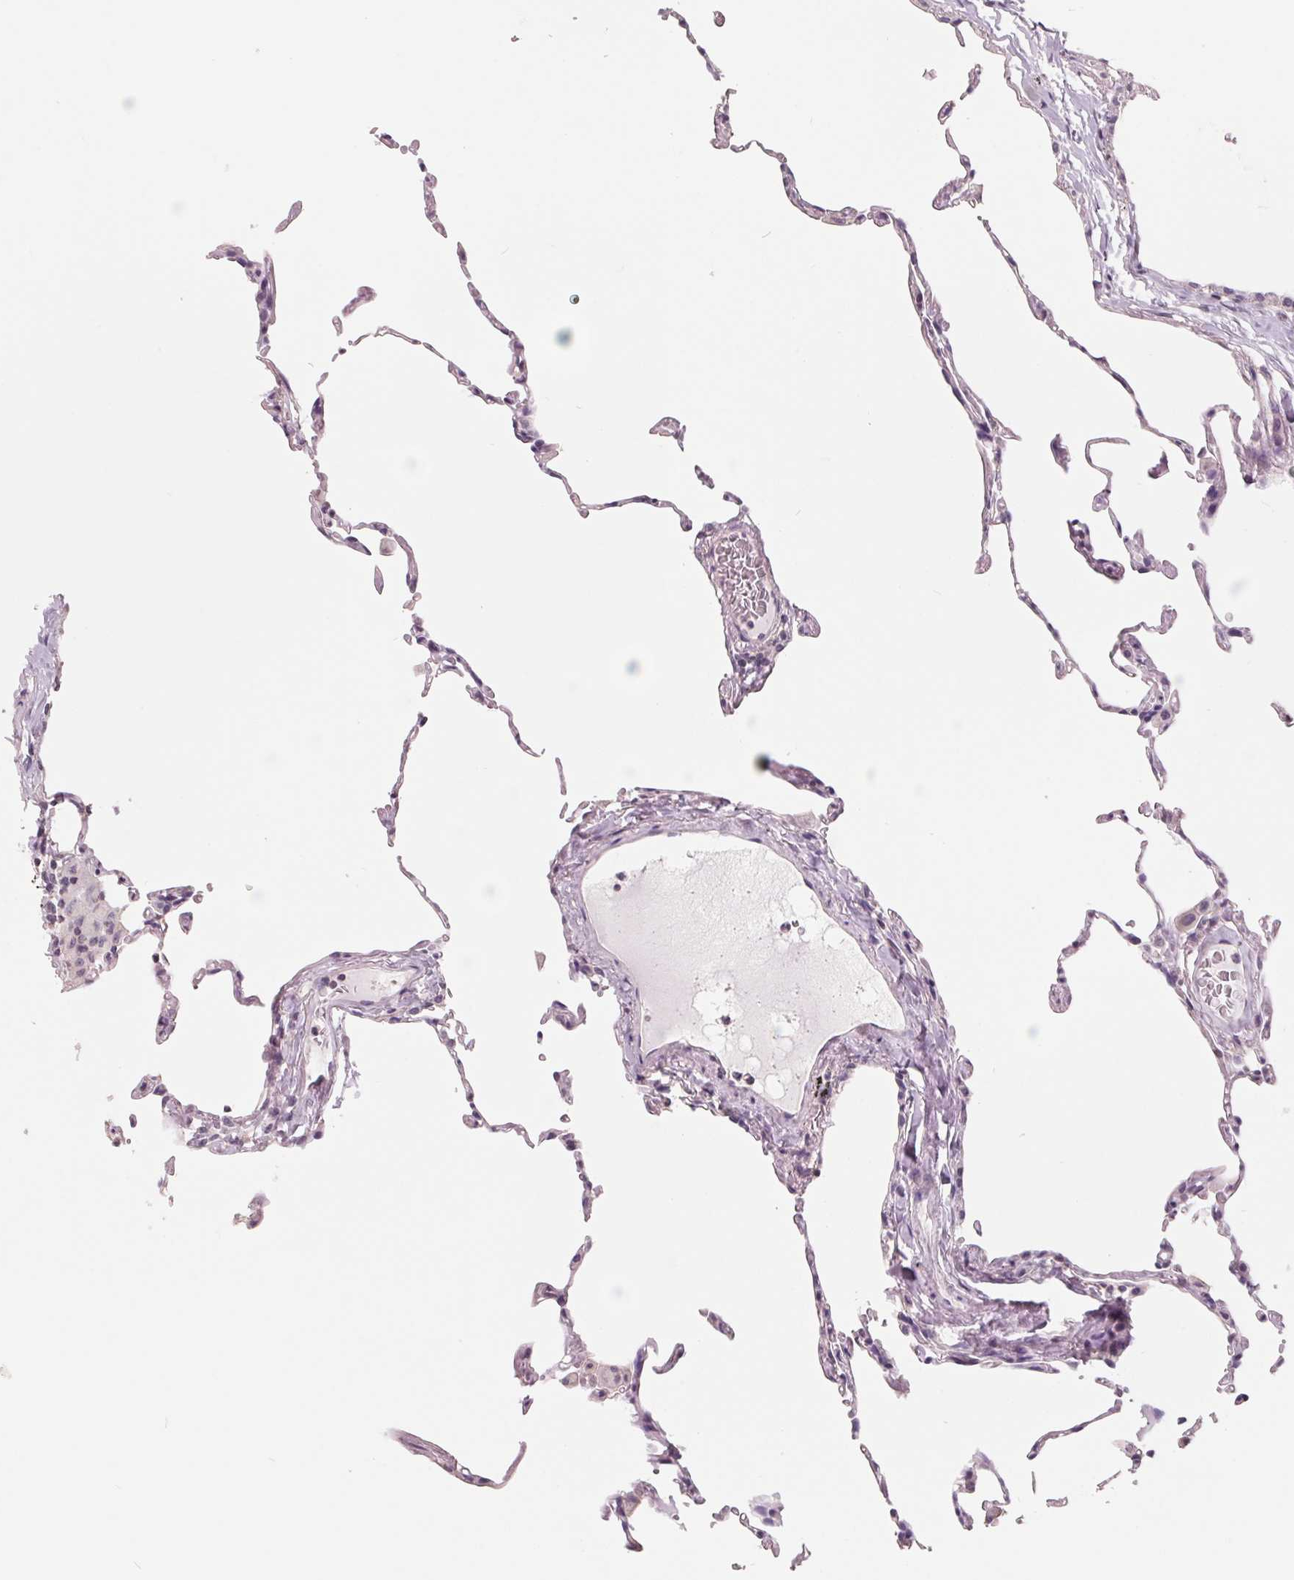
{"staining": {"intensity": "negative", "quantity": "none", "location": "none"}, "tissue": "lung", "cell_type": "Alveolar cells", "image_type": "normal", "snomed": [{"axis": "morphology", "description": "Normal tissue, NOS"}, {"axis": "topography", "description": "Lung"}], "caption": "Immunohistochemistry image of unremarkable lung: human lung stained with DAB exhibits no significant protein staining in alveolar cells.", "gene": "FTCD", "patient": {"sex": "female", "age": 57}}